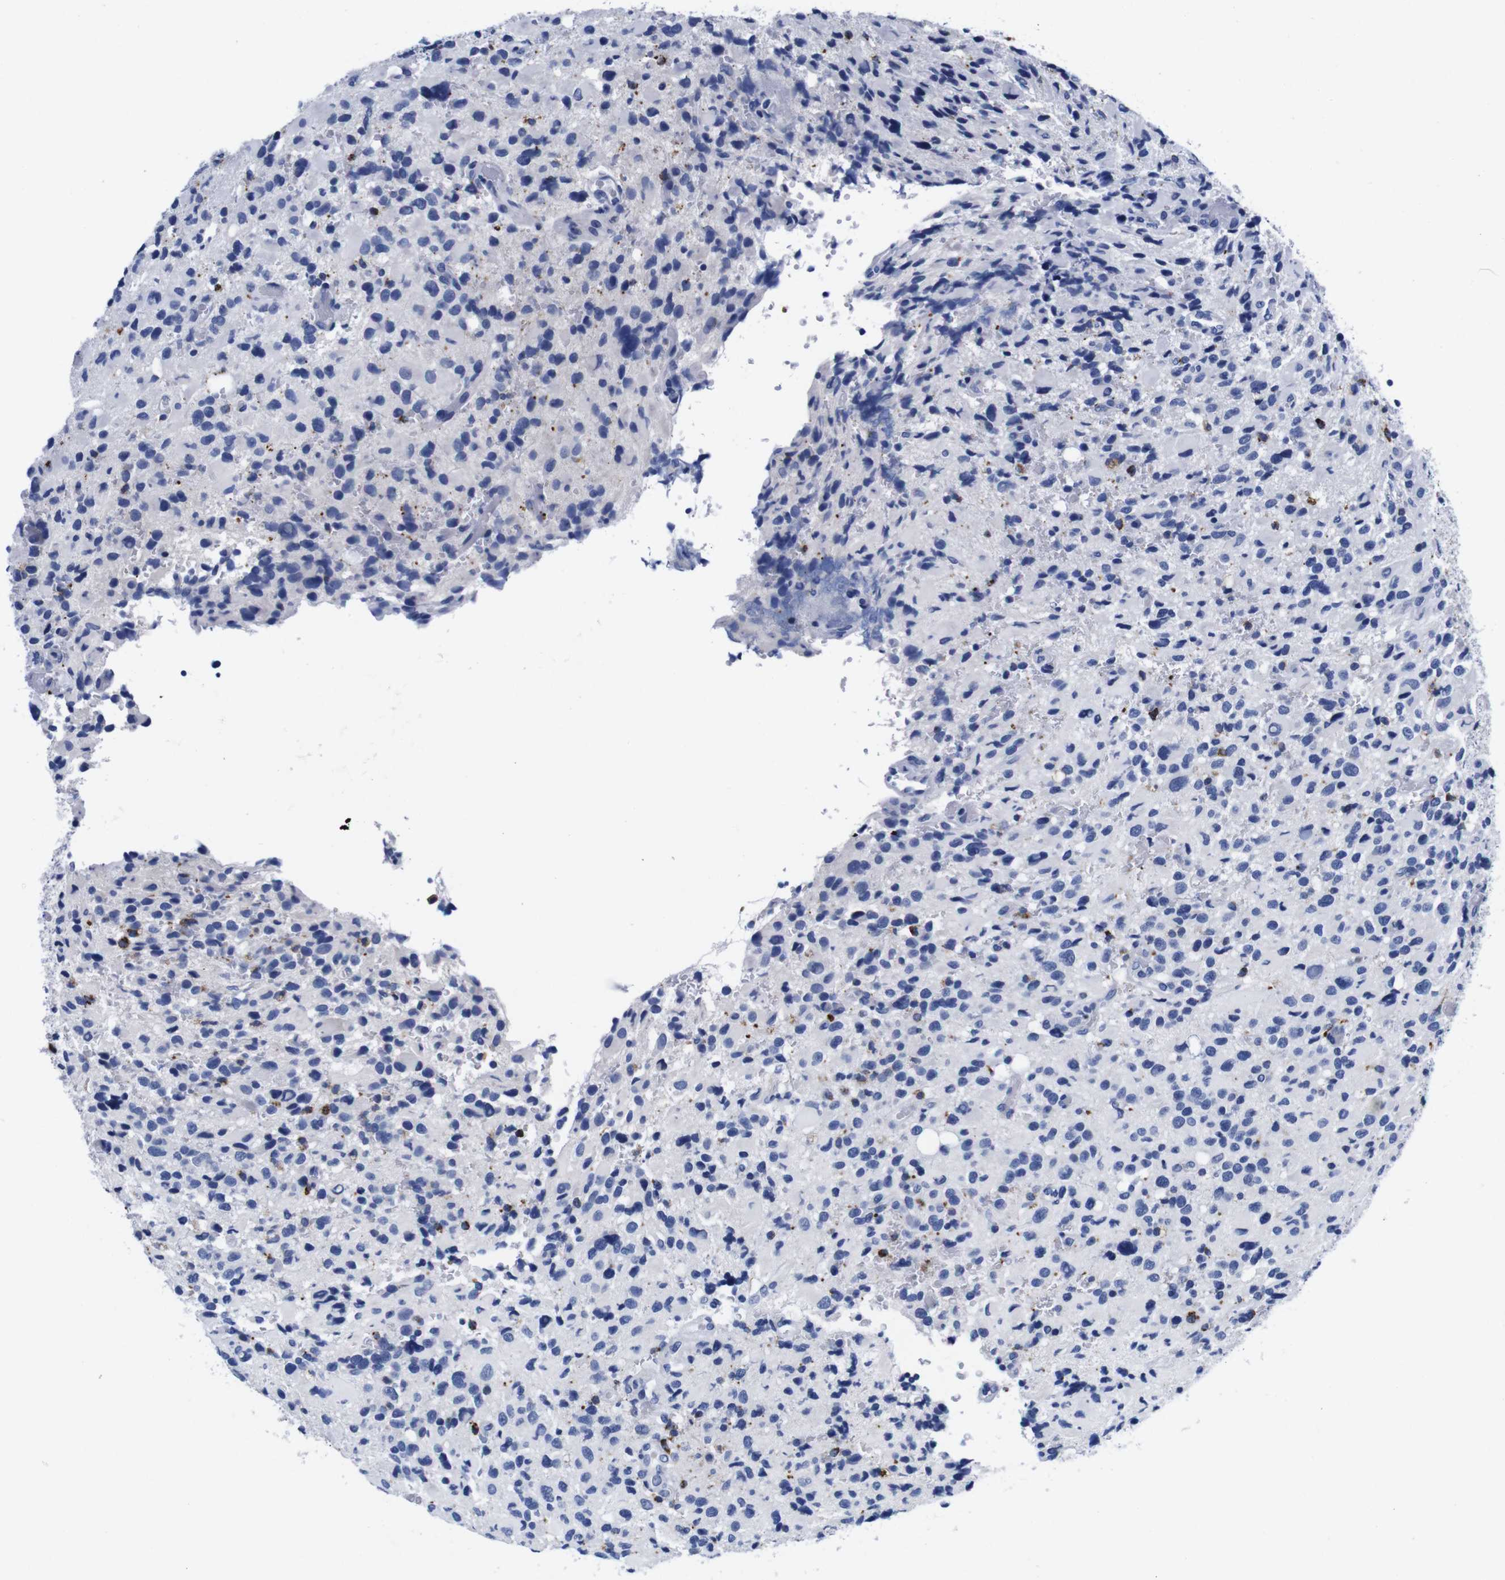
{"staining": {"intensity": "negative", "quantity": "none", "location": "none"}, "tissue": "glioma", "cell_type": "Tumor cells", "image_type": "cancer", "snomed": [{"axis": "morphology", "description": "Glioma, malignant, High grade"}, {"axis": "topography", "description": "Brain"}], "caption": "Human glioma stained for a protein using immunohistochemistry demonstrates no positivity in tumor cells.", "gene": "HLA-DMB", "patient": {"sex": "male", "age": 48}}